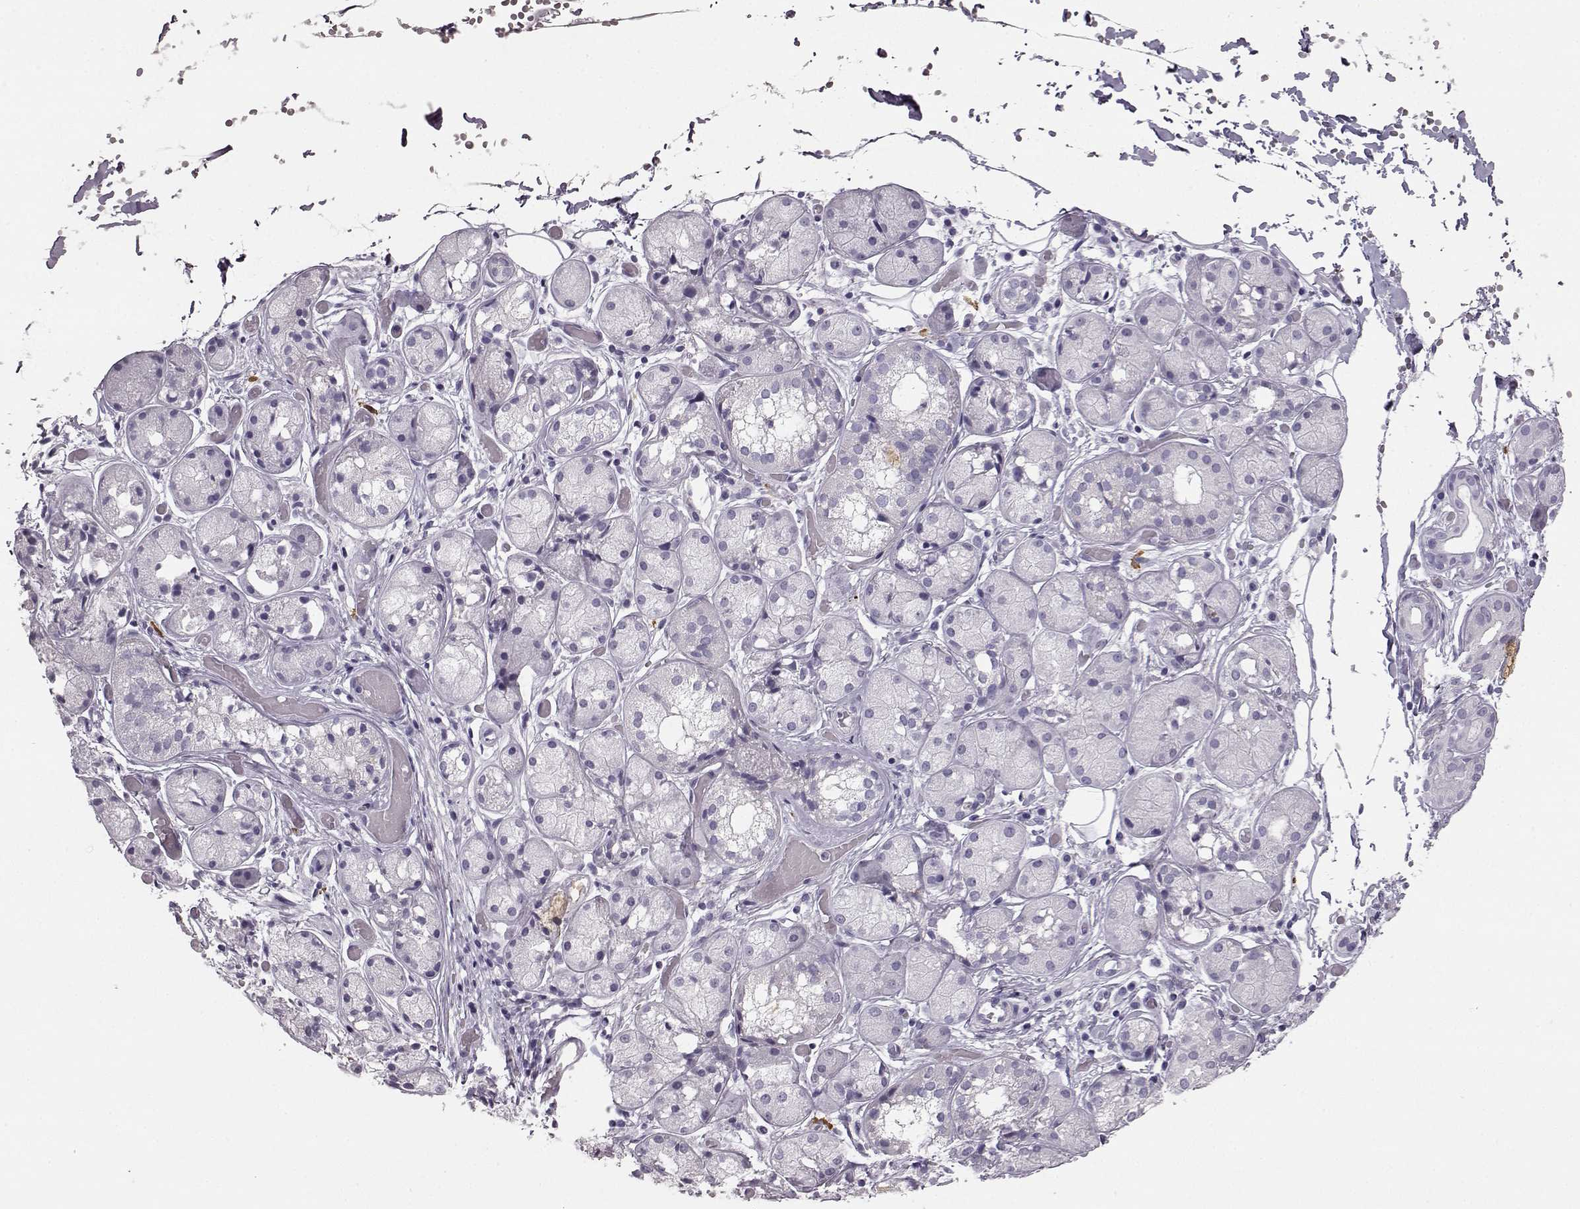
{"staining": {"intensity": "negative", "quantity": "none", "location": "none"}, "tissue": "salivary gland", "cell_type": "Glandular cells", "image_type": "normal", "snomed": [{"axis": "morphology", "description": "Normal tissue, NOS"}, {"axis": "topography", "description": "Salivary gland"}, {"axis": "topography", "description": "Peripheral nerve tissue"}], "caption": "DAB (3,3'-diaminobenzidine) immunohistochemical staining of normal human salivary gland exhibits no significant staining in glandular cells.", "gene": "NPTXR", "patient": {"sex": "male", "age": 71}}